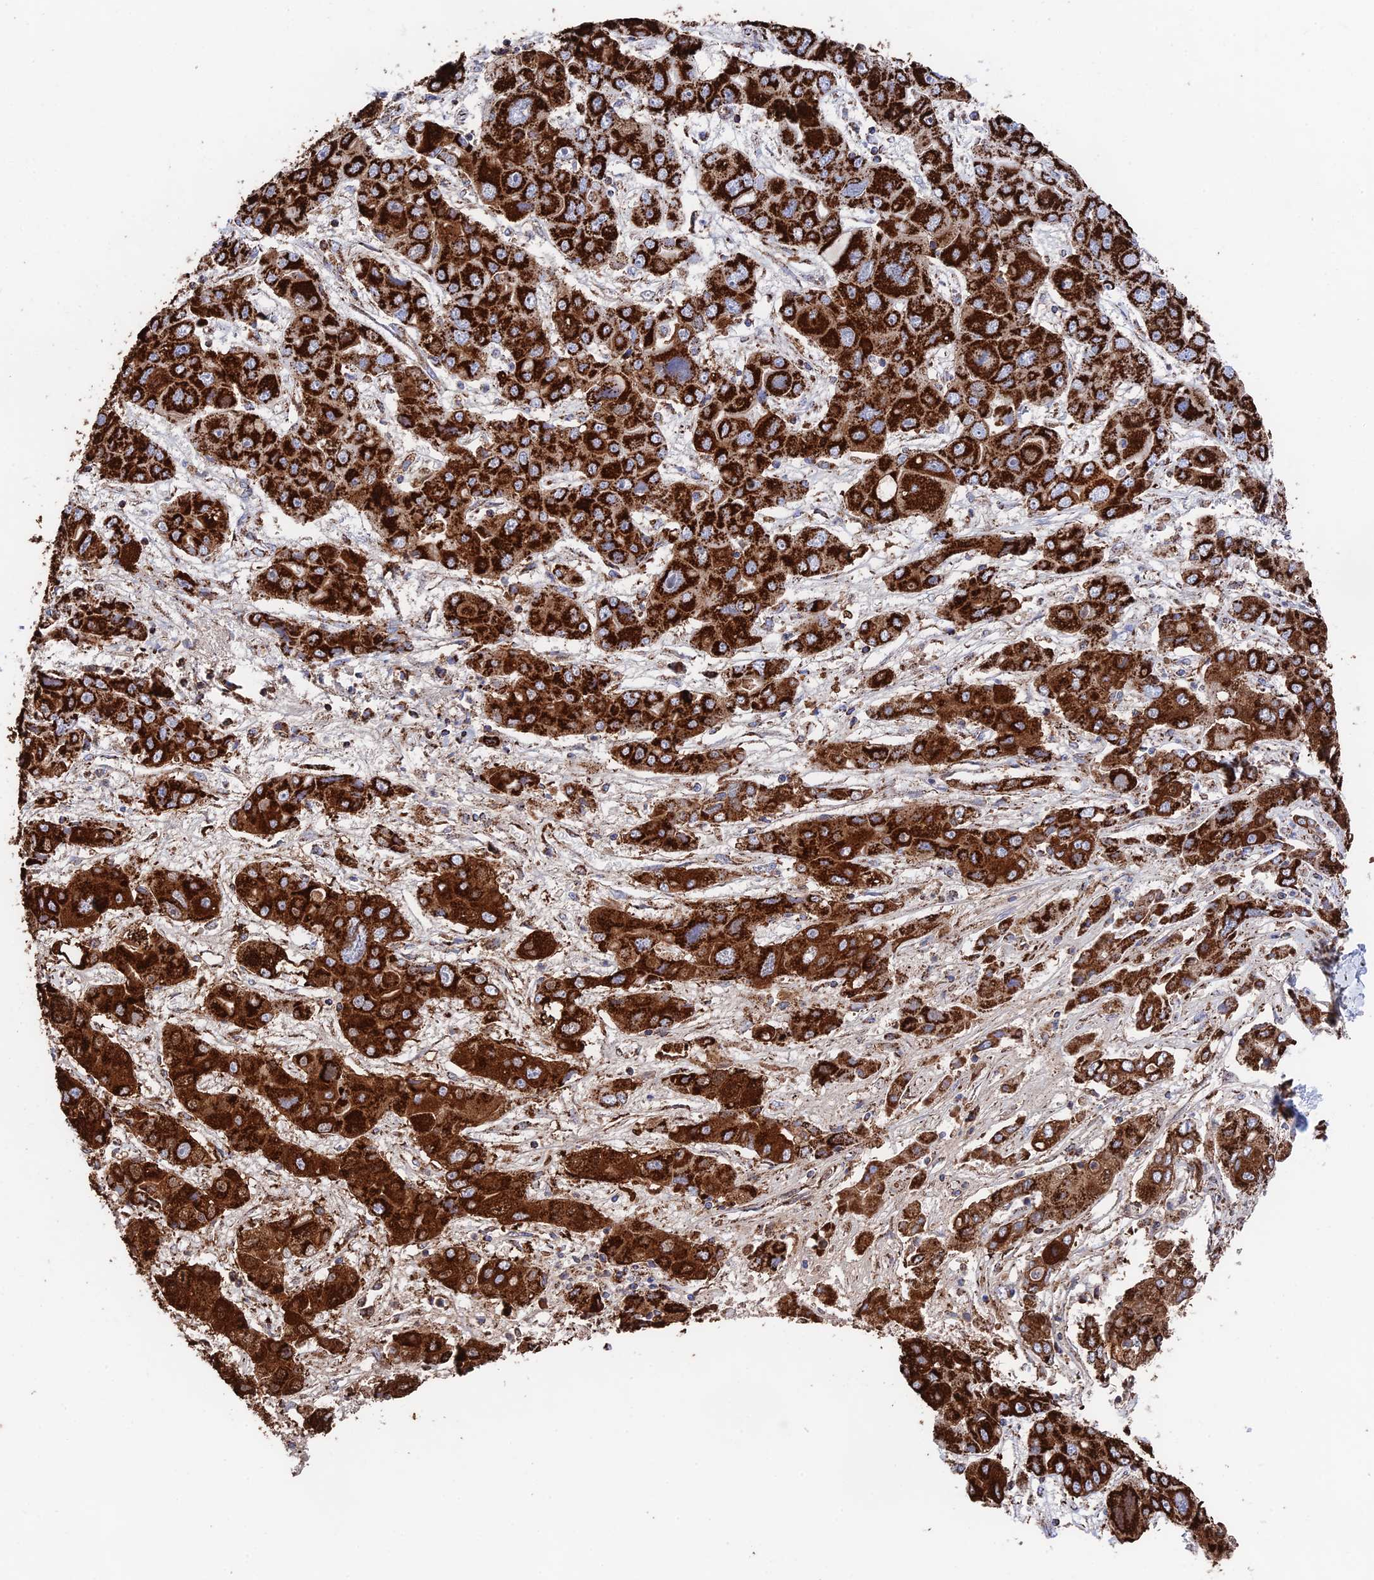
{"staining": {"intensity": "strong", "quantity": ">75%", "location": "cytoplasmic/membranous"}, "tissue": "liver cancer", "cell_type": "Tumor cells", "image_type": "cancer", "snomed": [{"axis": "morphology", "description": "Cholangiocarcinoma"}, {"axis": "topography", "description": "Liver"}], "caption": "The micrograph exhibits staining of cholangiocarcinoma (liver), revealing strong cytoplasmic/membranous protein expression (brown color) within tumor cells. The staining was performed using DAB (3,3'-diaminobenzidine) to visualize the protein expression in brown, while the nuclei were stained in blue with hematoxylin (Magnification: 20x).", "gene": "HAUS8", "patient": {"sex": "male", "age": 67}}